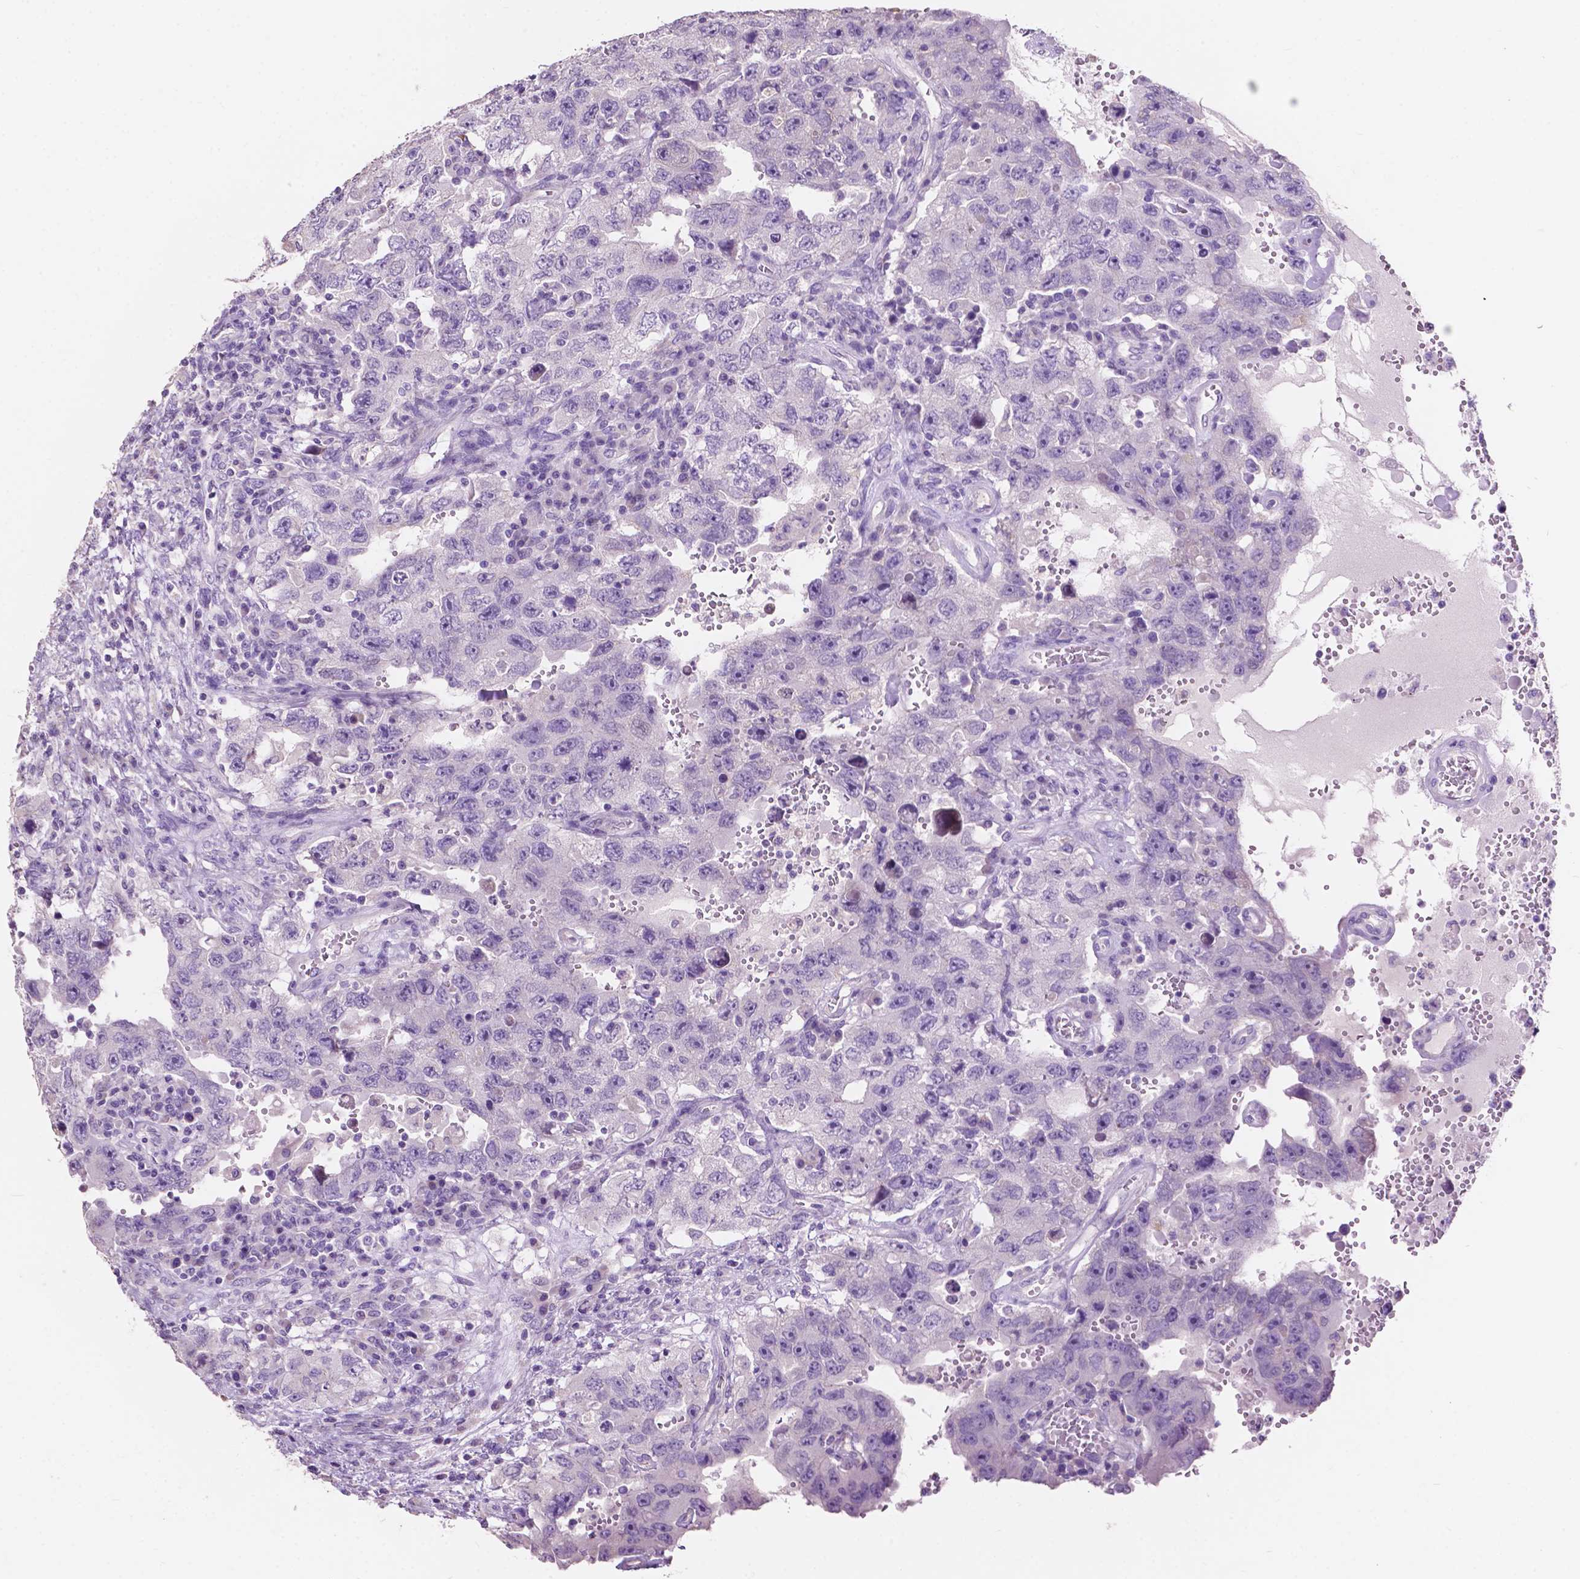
{"staining": {"intensity": "negative", "quantity": "none", "location": "none"}, "tissue": "testis cancer", "cell_type": "Tumor cells", "image_type": "cancer", "snomed": [{"axis": "morphology", "description": "Carcinoma, Embryonal, NOS"}, {"axis": "topography", "description": "Testis"}], "caption": "Protein analysis of testis cancer (embryonal carcinoma) reveals no significant expression in tumor cells.", "gene": "CLDN17", "patient": {"sex": "male", "age": 26}}